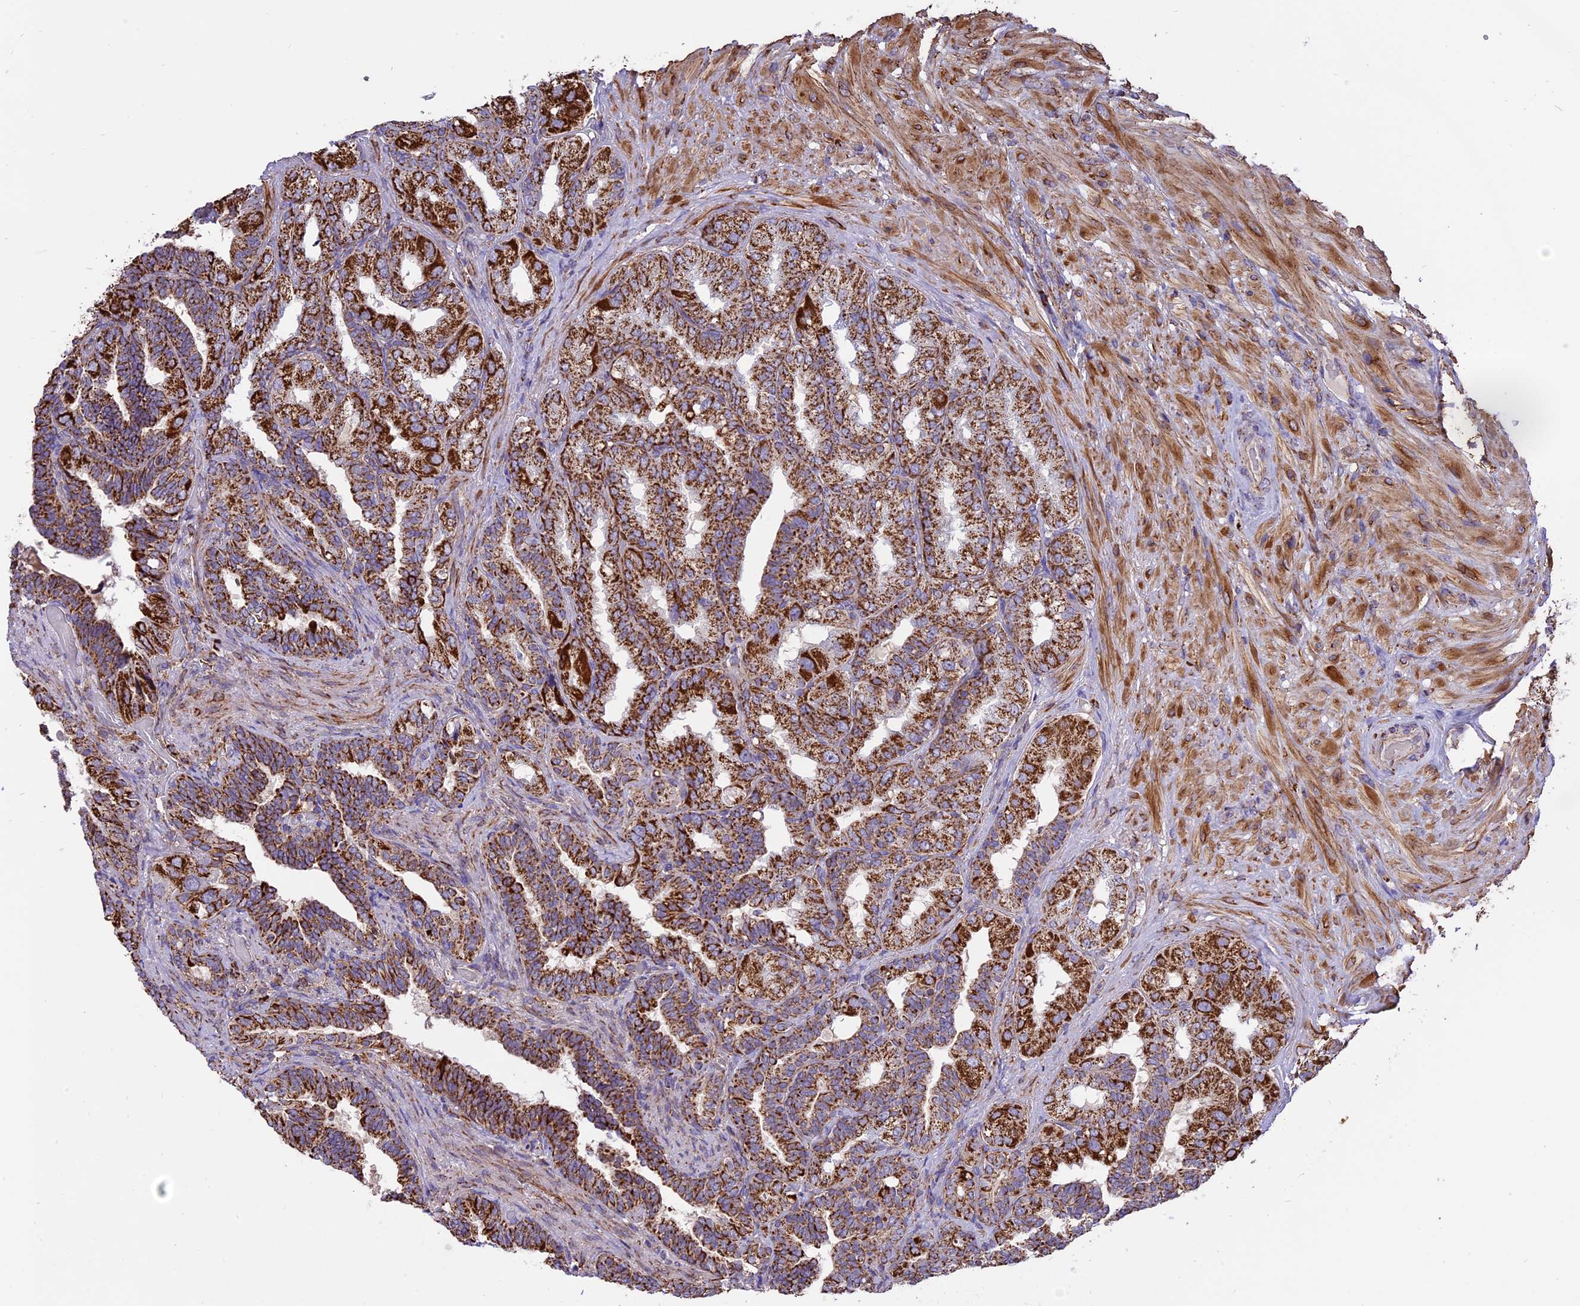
{"staining": {"intensity": "strong", "quantity": ">75%", "location": "cytoplasmic/membranous"}, "tissue": "seminal vesicle", "cell_type": "Glandular cells", "image_type": "normal", "snomed": [{"axis": "morphology", "description": "Normal tissue, NOS"}, {"axis": "topography", "description": "Seminal veicle"}, {"axis": "topography", "description": "Peripheral nerve tissue"}], "caption": "IHC micrograph of benign seminal vesicle stained for a protein (brown), which reveals high levels of strong cytoplasmic/membranous positivity in approximately >75% of glandular cells.", "gene": "TTC4", "patient": {"sex": "male", "age": 63}}